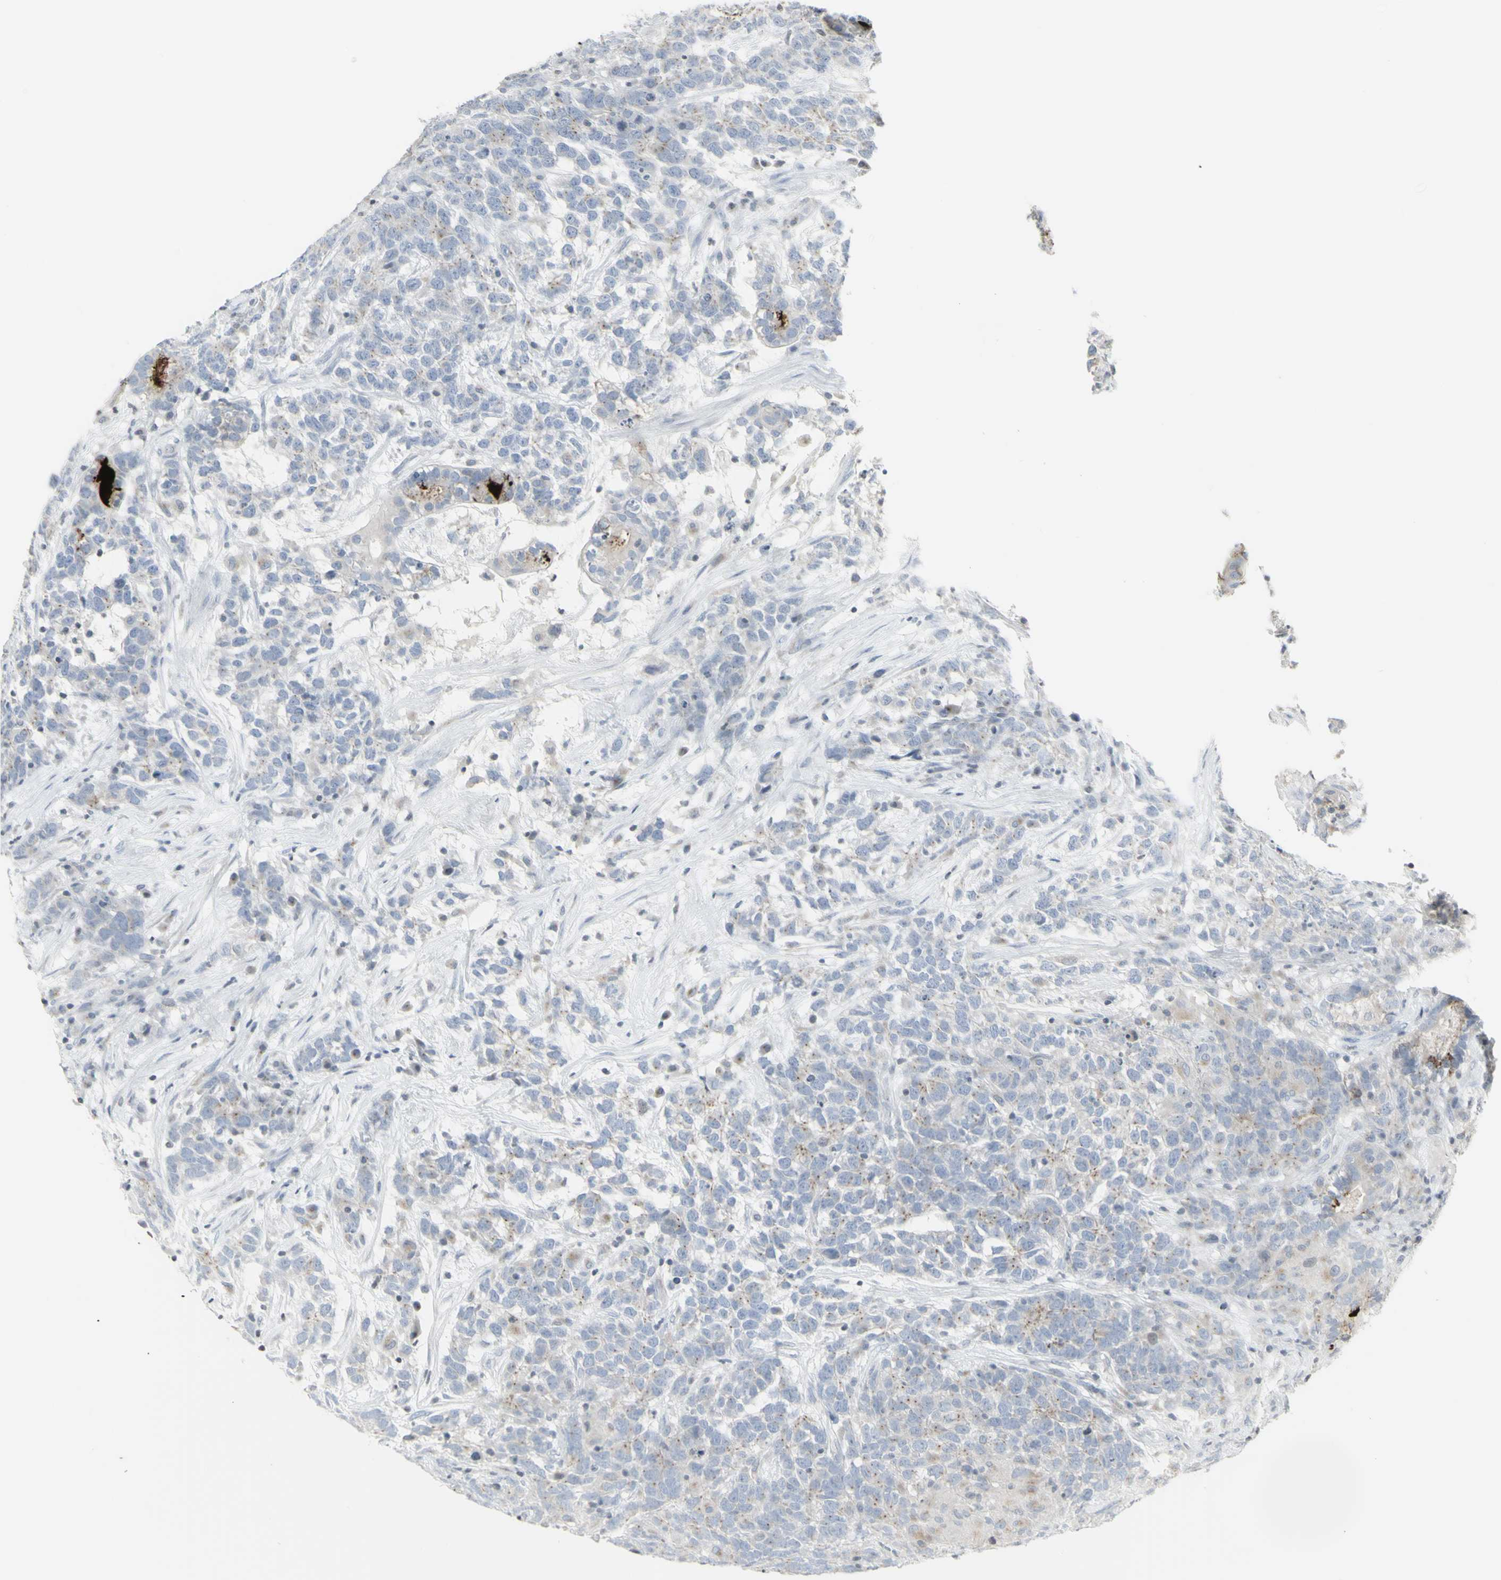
{"staining": {"intensity": "weak", "quantity": "25%-75%", "location": "cytoplasmic/membranous"}, "tissue": "testis cancer", "cell_type": "Tumor cells", "image_type": "cancer", "snomed": [{"axis": "morphology", "description": "Carcinoma, Embryonal, NOS"}, {"axis": "topography", "description": "Testis"}], "caption": "The micrograph shows a brown stain indicating the presence of a protein in the cytoplasmic/membranous of tumor cells in embryonal carcinoma (testis). Nuclei are stained in blue.", "gene": "MUC5AC", "patient": {"sex": "male", "age": 26}}